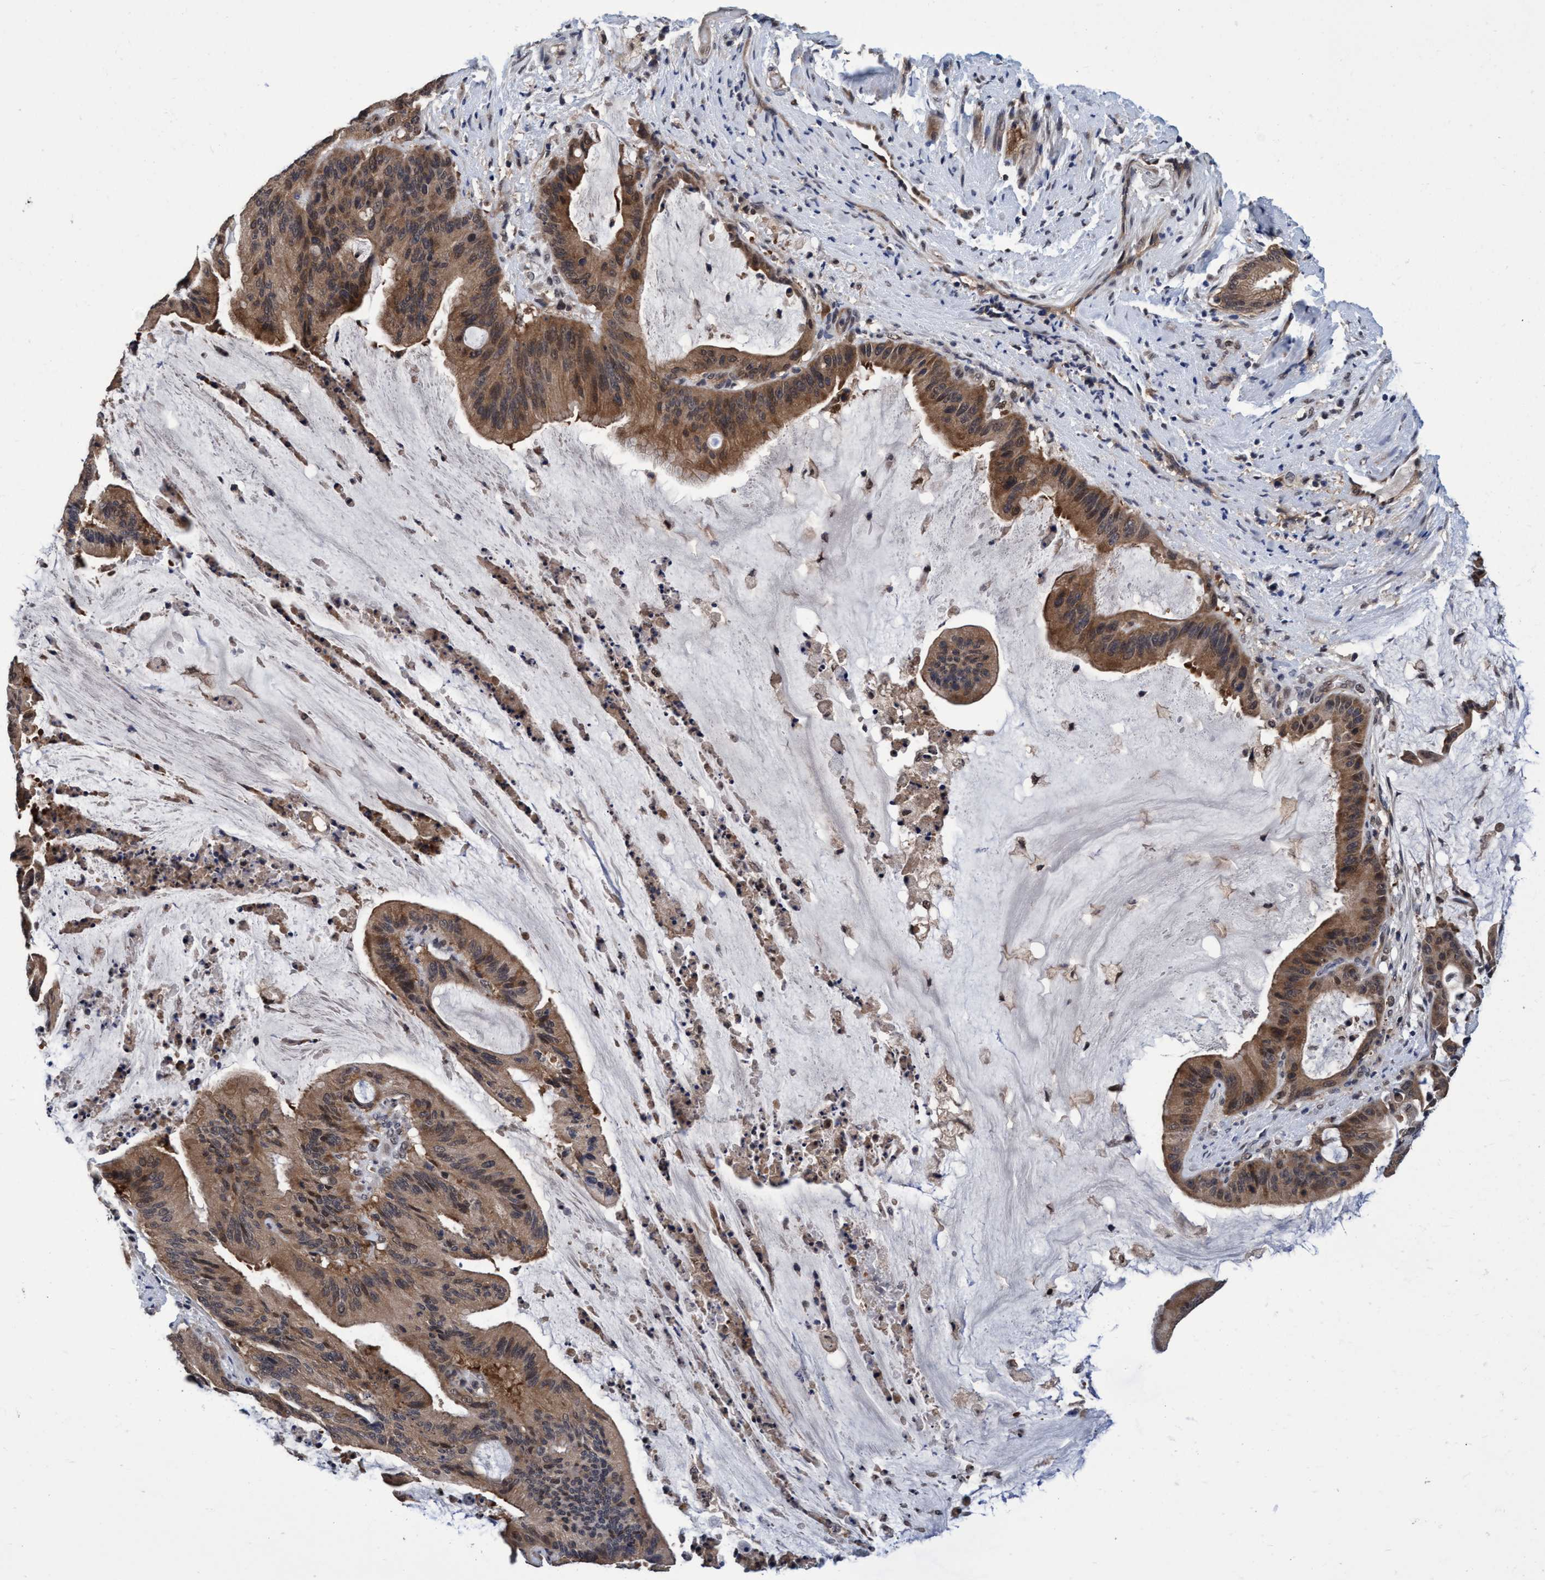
{"staining": {"intensity": "moderate", "quantity": ">75%", "location": "cytoplasmic/membranous,nuclear"}, "tissue": "liver cancer", "cell_type": "Tumor cells", "image_type": "cancer", "snomed": [{"axis": "morphology", "description": "Normal tissue, NOS"}, {"axis": "morphology", "description": "Cholangiocarcinoma"}, {"axis": "topography", "description": "Liver"}, {"axis": "topography", "description": "Peripheral nerve tissue"}], "caption": "About >75% of tumor cells in liver cancer demonstrate moderate cytoplasmic/membranous and nuclear protein staining as visualized by brown immunohistochemical staining.", "gene": "PSMD12", "patient": {"sex": "female", "age": 73}}